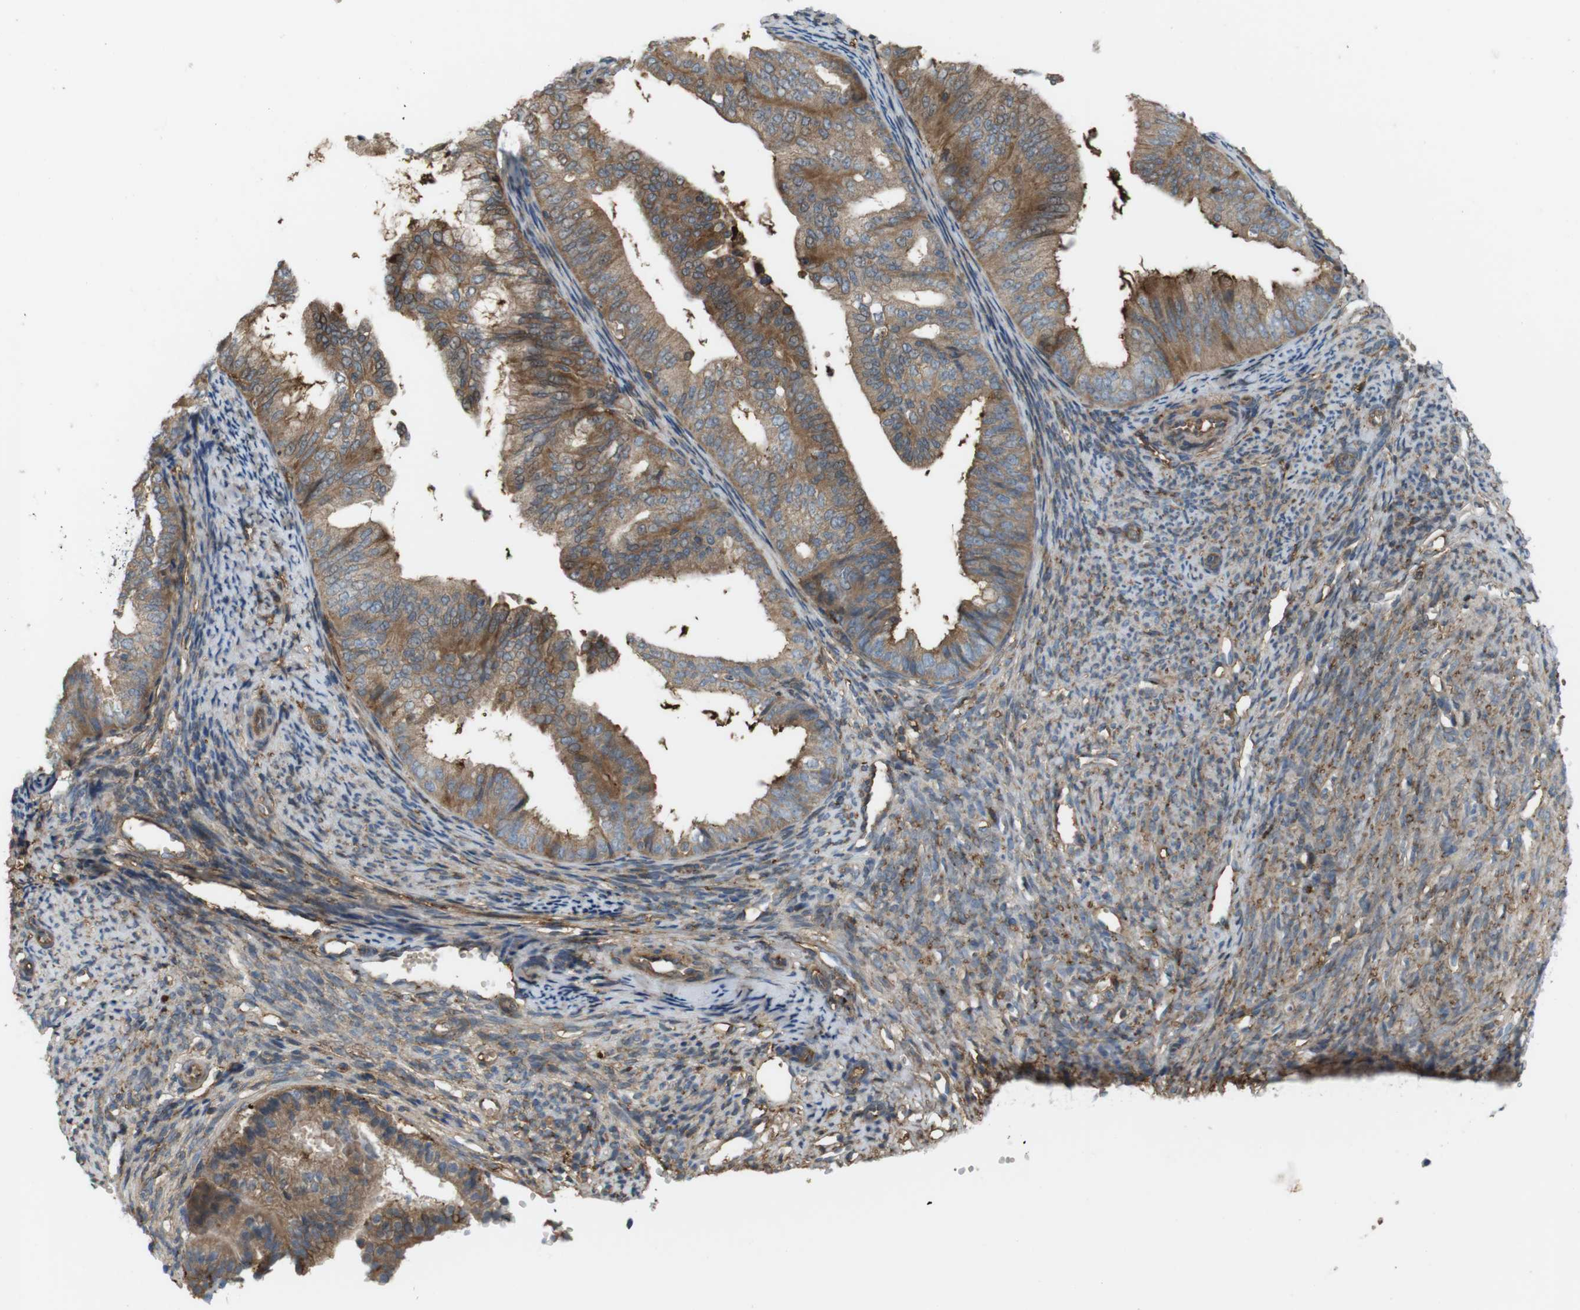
{"staining": {"intensity": "moderate", "quantity": ">75%", "location": "cytoplasmic/membranous"}, "tissue": "endometrial cancer", "cell_type": "Tumor cells", "image_type": "cancer", "snomed": [{"axis": "morphology", "description": "Adenocarcinoma, NOS"}, {"axis": "topography", "description": "Endometrium"}], "caption": "Protein staining displays moderate cytoplasmic/membranous expression in about >75% of tumor cells in adenocarcinoma (endometrial).", "gene": "DDAH2", "patient": {"sex": "female", "age": 63}}